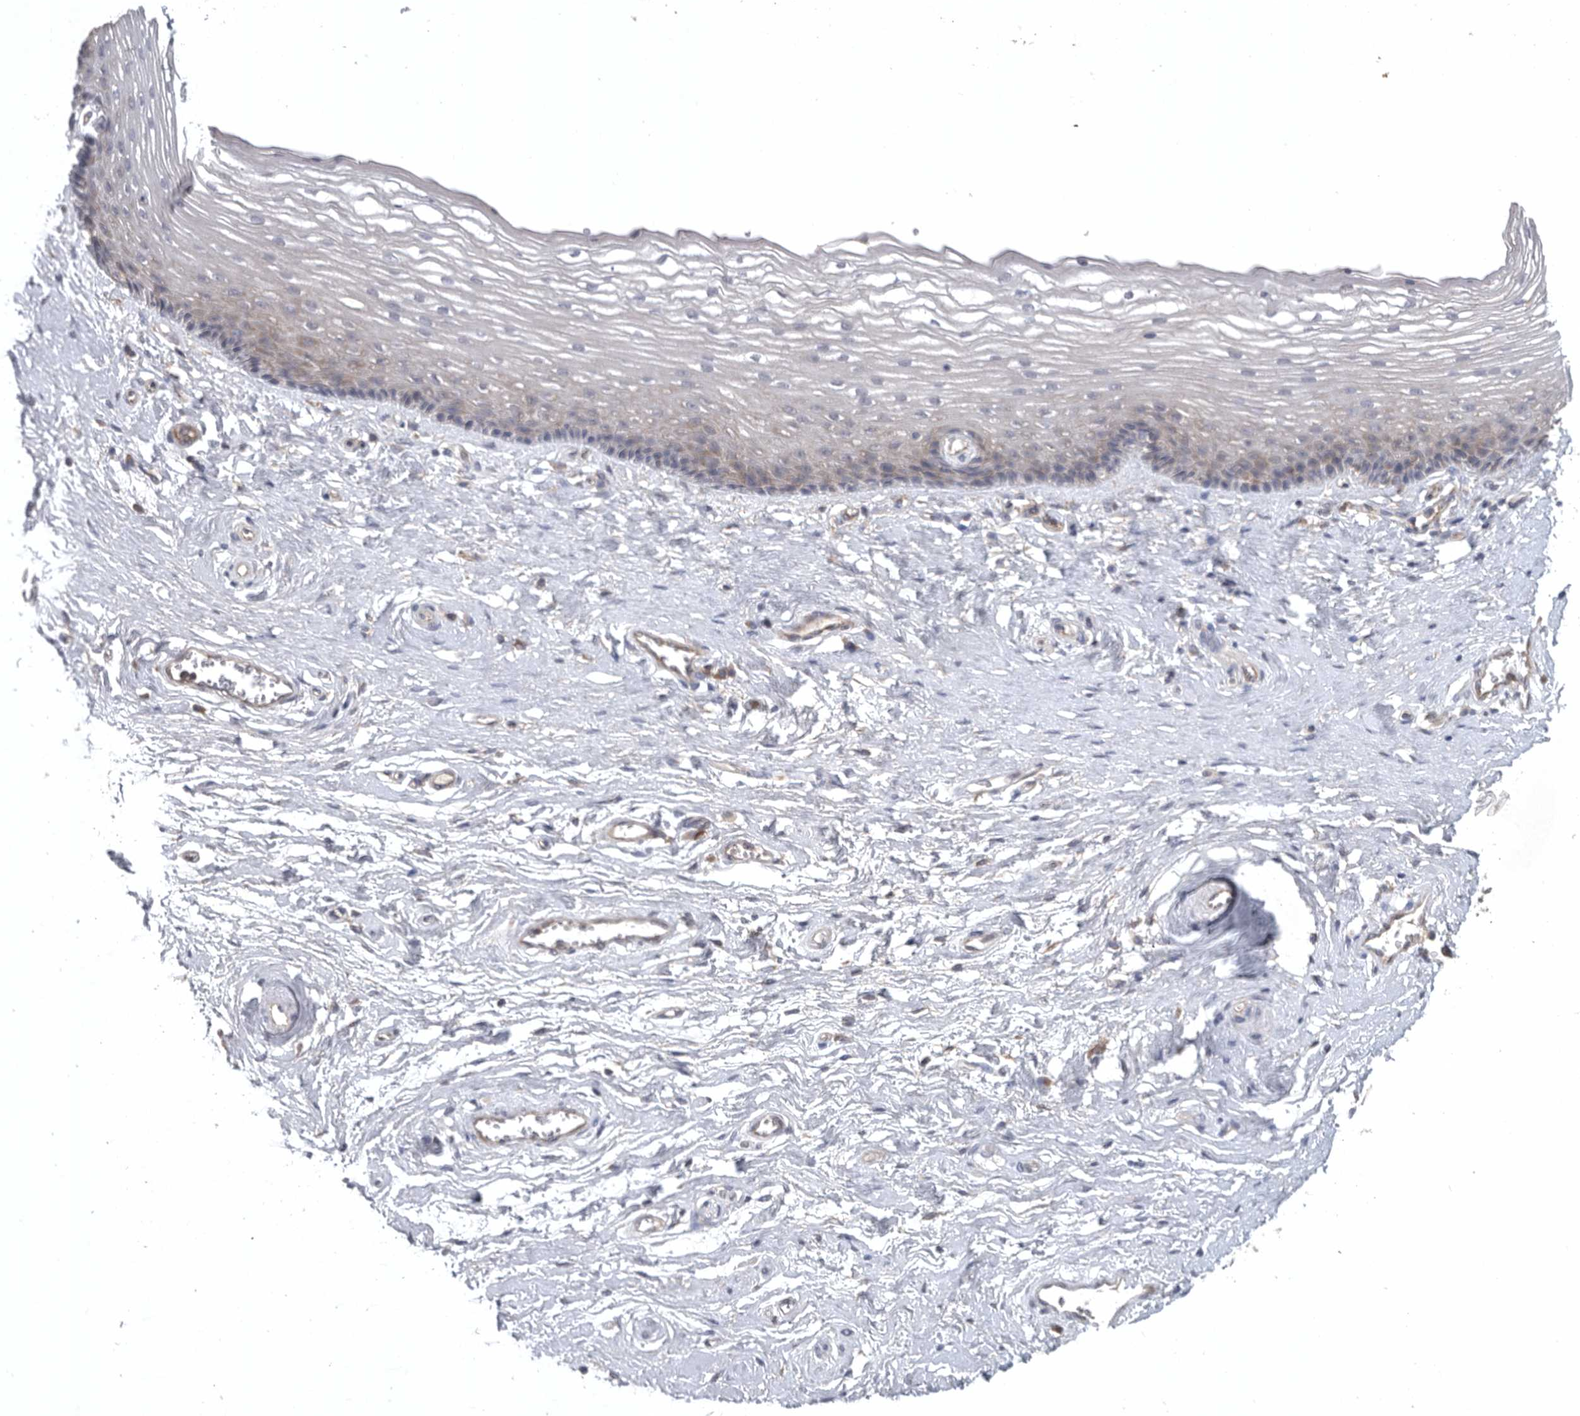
{"staining": {"intensity": "moderate", "quantity": "<25%", "location": "cytoplasmic/membranous"}, "tissue": "vagina", "cell_type": "Squamous epithelial cells", "image_type": "normal", "snomed": [{"axis": "morphology", "description": "Normal tissue, NOS"}, {"axis": "topography", "description": "Vagina"}], "caption": "A high-resolution image shows immunohistochemistry staining of unremarkable vagina, which displays moderate cytoplasmic/membranous expression in about <25% of squamous epithelial cells. The protein is stained brown, and the nuclei are stained in blue (DAB IHC with brightfield microscopy, high magnification).", "gene": "C1orf109", "patient": {"sex": "female", "age": 46}}